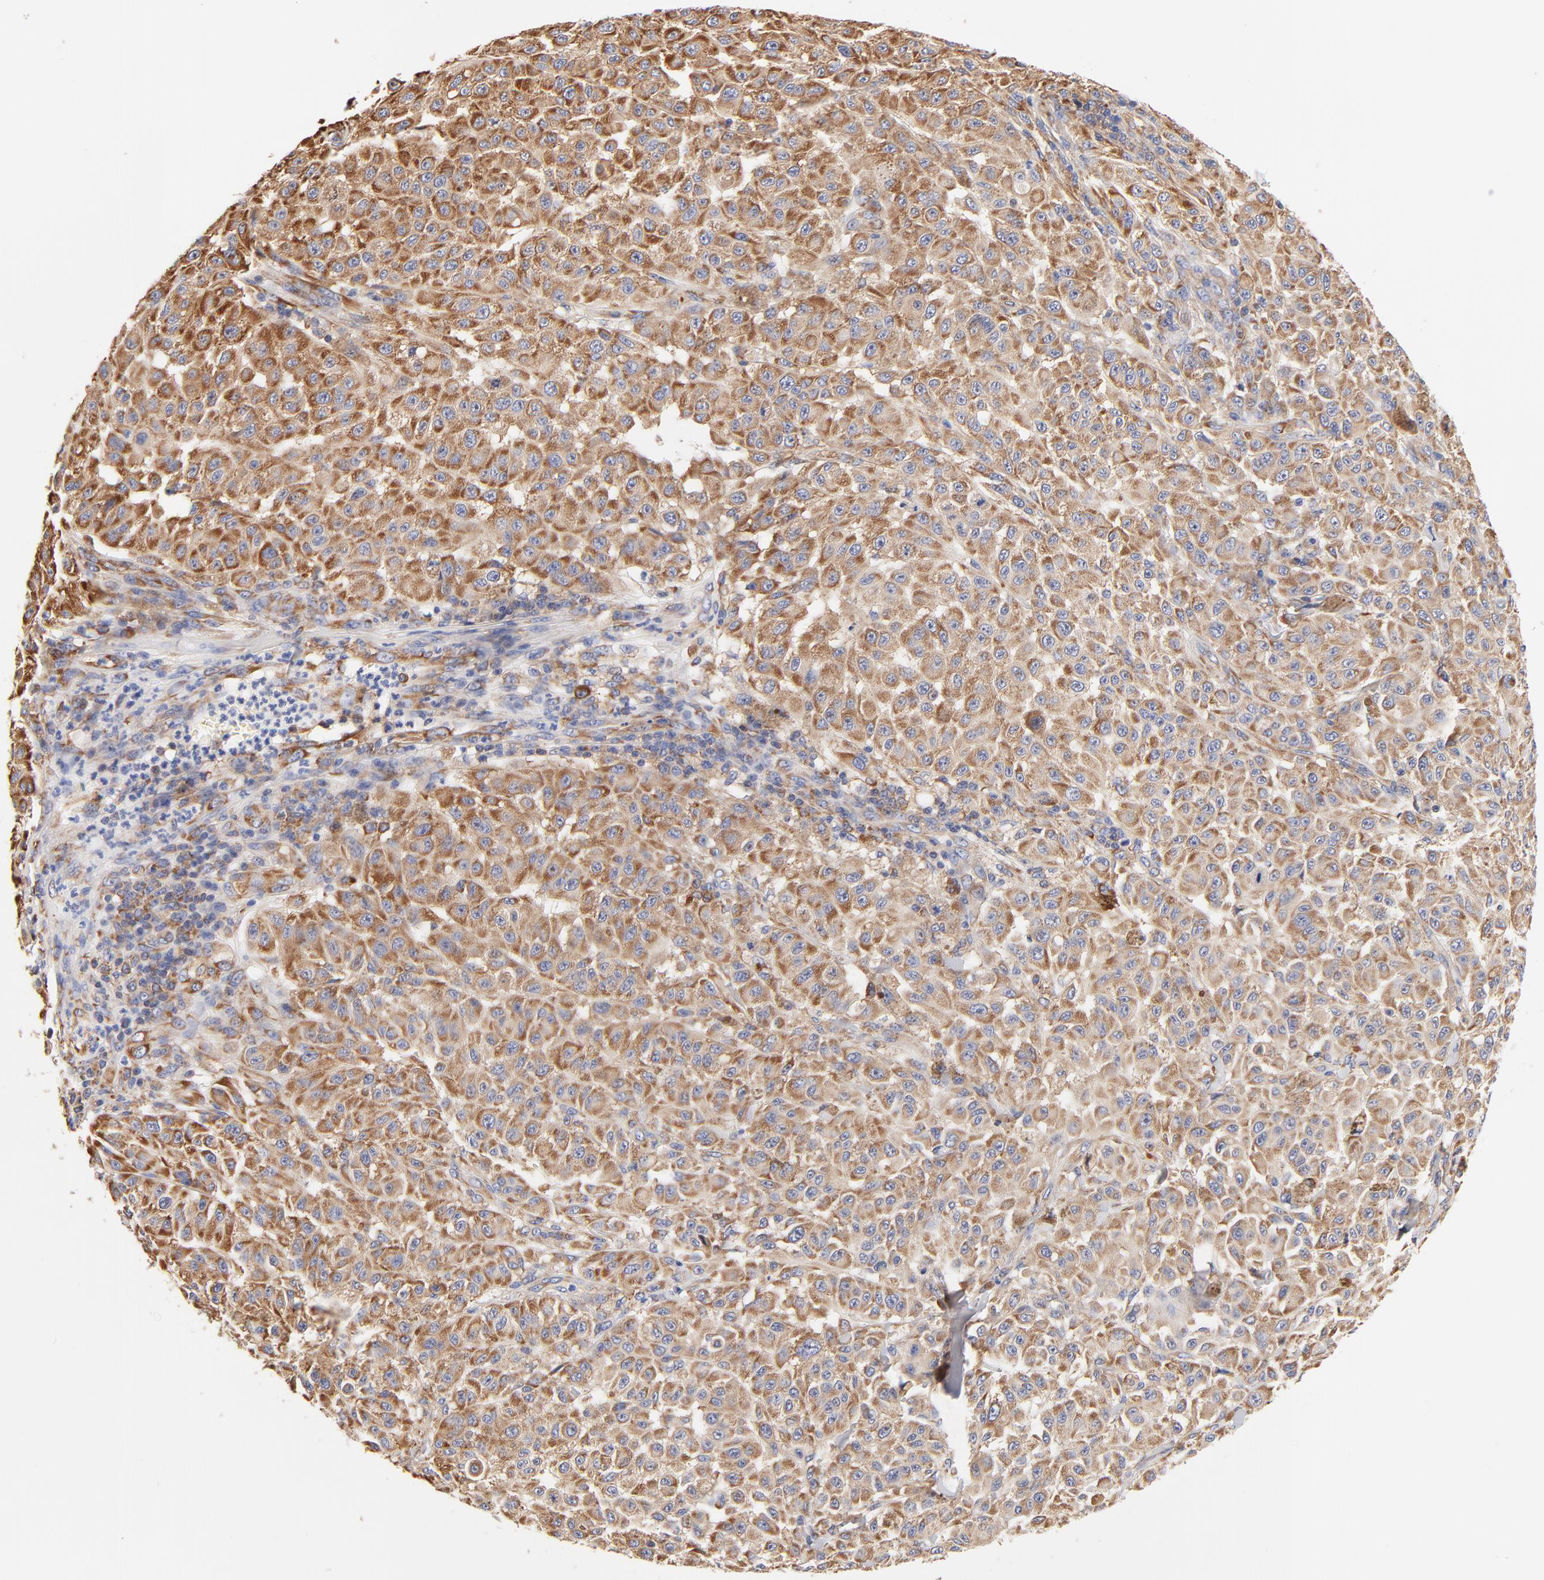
{"staining": {"intensity": "moderate", "quantity": ">75%", "location": "cytoplasmic/membranous"}, "tissue": "melanoma", "cell_type": "Tumor cells", "image_type": "cancer", "snomed": [{"axis": "morphology", "description": "Malignant melanoma, NOS"}, {"axis": "topography", "description": "Skin"}], "caption": "Immunohistochemical staining of human malignant melanoma exhibits medium levels of moderate cytoplasmic/membranous protein positivity in about >75% of tumor cells. The staining was performed using DAB, with brown indicating positive protein expression. Nuclei are stained blue with hematoxylin.", "gene": "RPL27", "patient": {"sex": "female", "age": 64}}